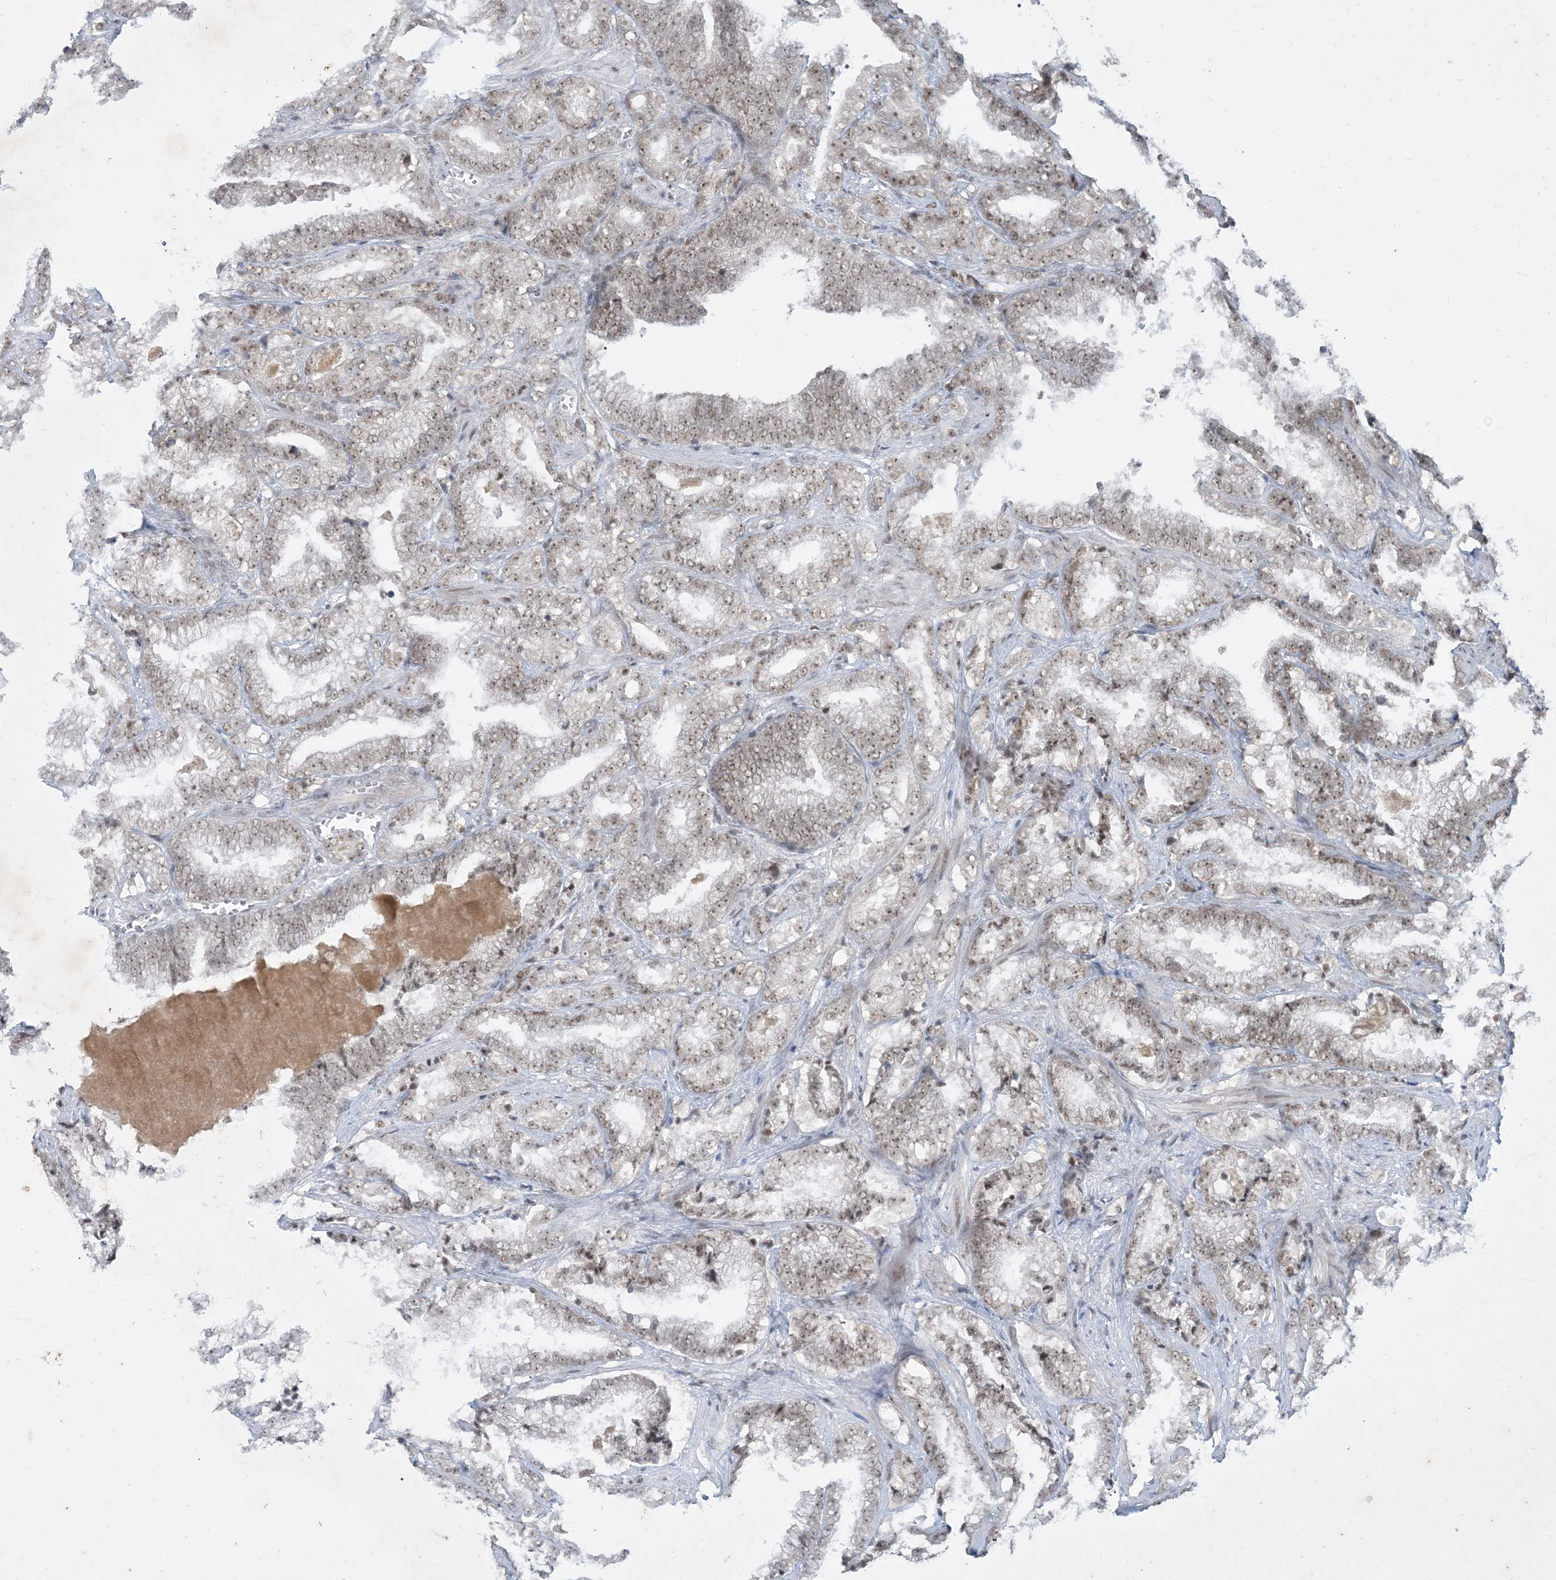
{"staining": {"intensity": "weak", "quantity": ">75%", "location": "nuclear"}, "tissue": "prostate cancer", "cell_type": "Tumor cells", "image_type": "cancer", "snomed": [{"axis": "morphology", "description": "Adenocarcinoma, High grade"}, {"axis": "topography", "description": "Prostate and seminal vesicle, NOS"}], "caption": "Human prostate high-grade adenocarcinoma stained for a protein (brown) displays weak nuclear positive staining in about >75% of tumor cells.", "gene": "ZNF674", "patient": {"sex": "male", "age": 67}}